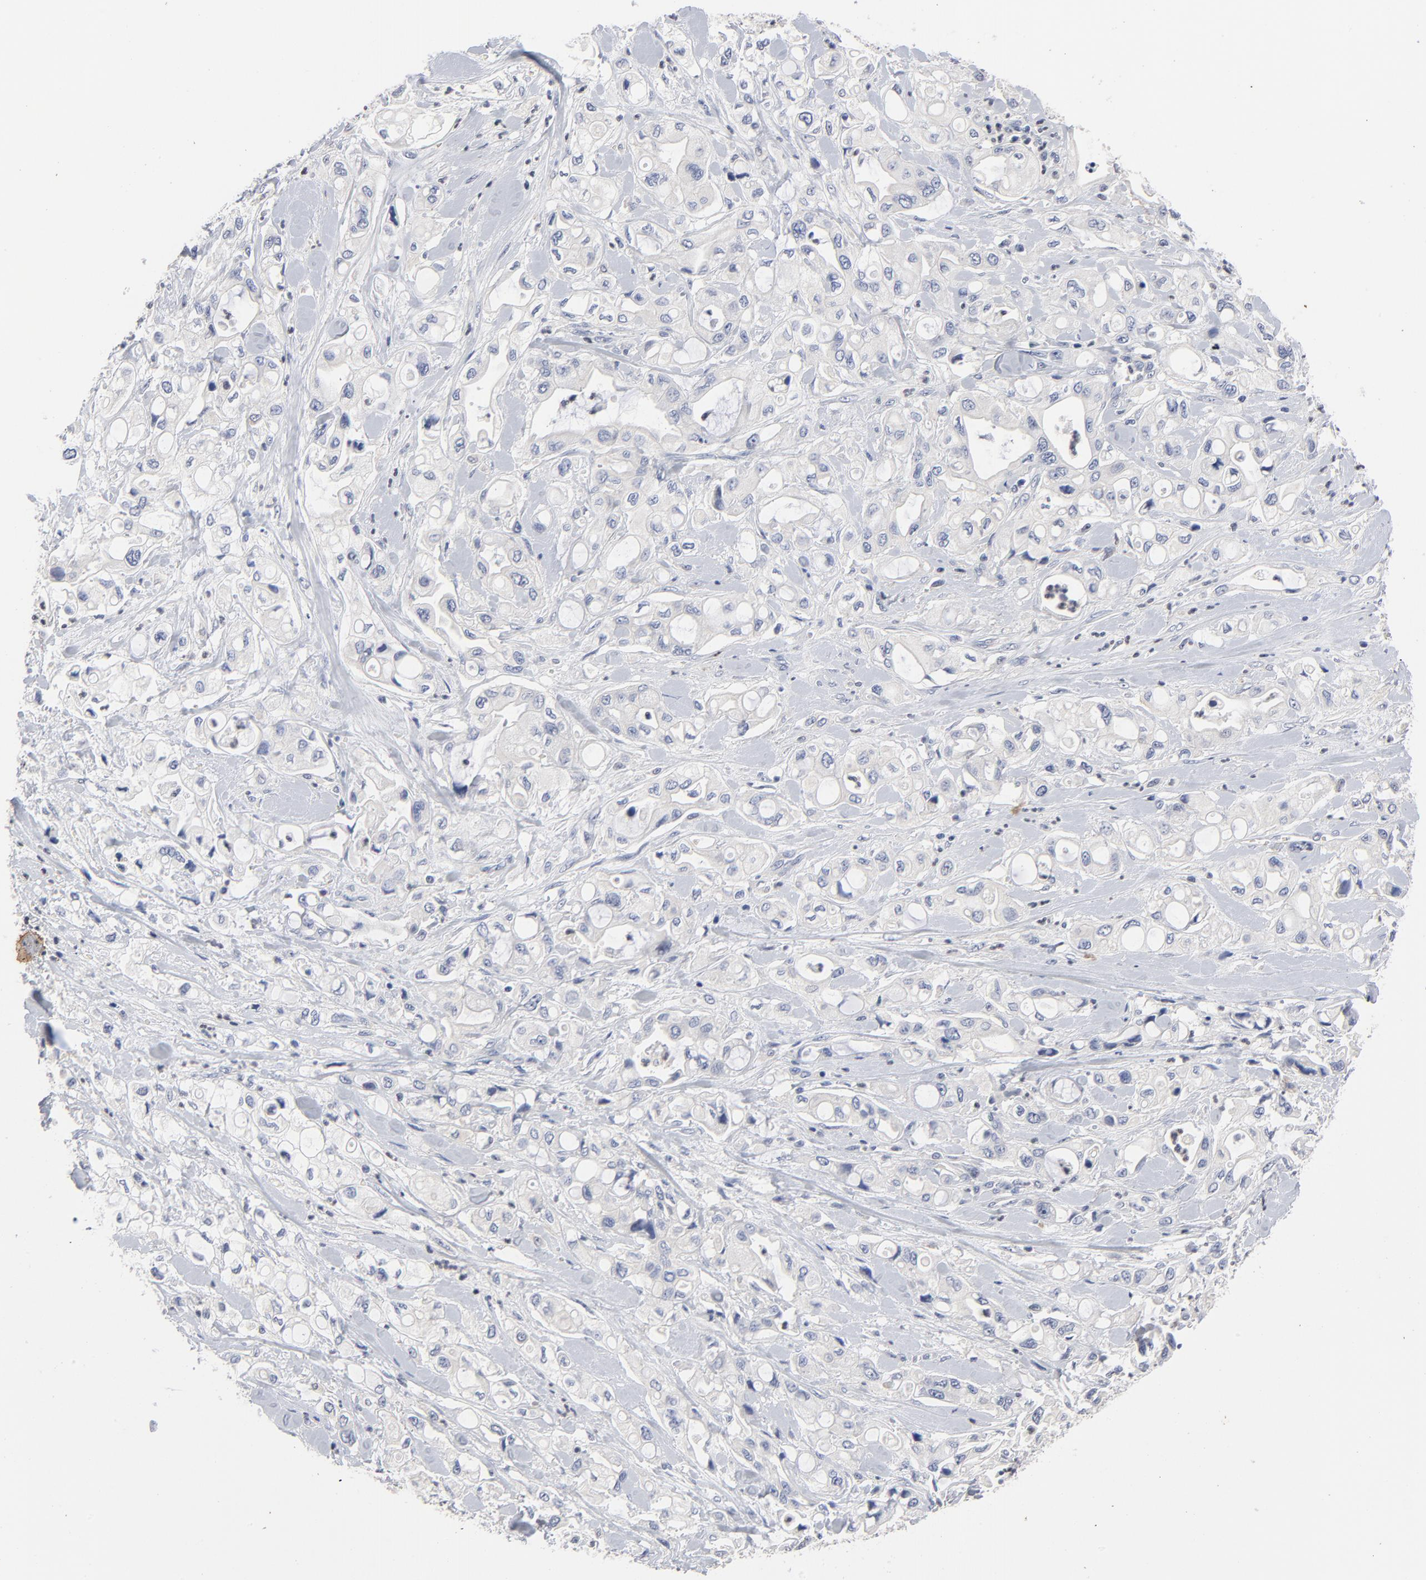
{"staining": {"intensity": "negative", "quantity": "none", "location": "none"}, "tissue": "pancreatic cancer", "cell_type": "Tumor cells", "image_type": "cancer", "snomed": [{"axis": "morphology", "description": "Adenocarcinoma, NOS"}, {"axis": "topography", "description": "Pancreas"}], "caption": "The micrograph shows no staining of tumor cells in pancreatic cancer. (DAB (3,3'-diaminobenzidine) immunohistochemistry (IHC) visualized using brightfield microscopy, high magnification).", "gene": "AADAC", "patient": {"sex": "male", "age": 70}}